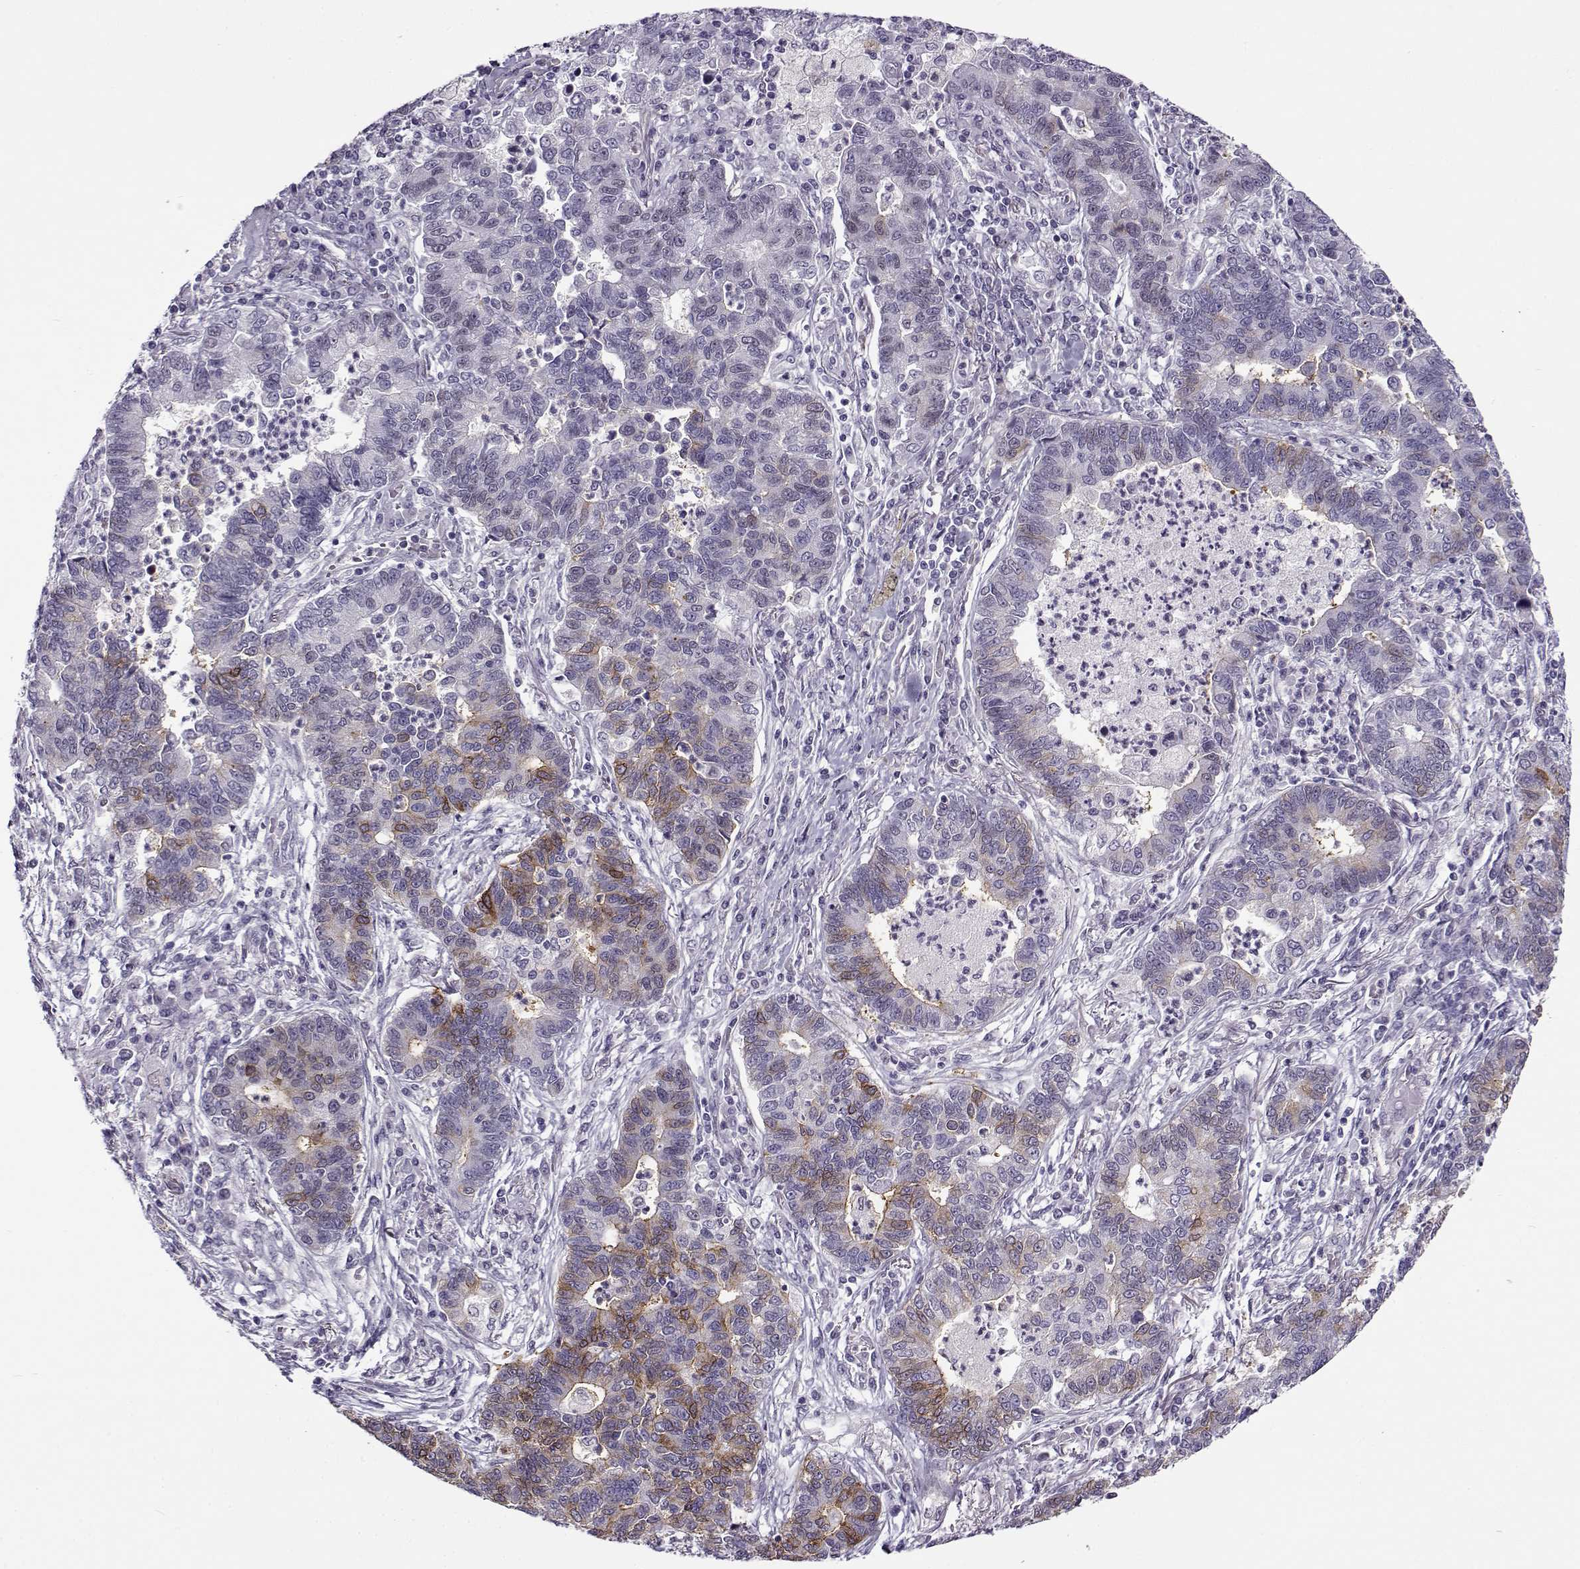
{"staining": {"intensity": "weak", "quantity": "<25%", "location": "cytoplasmic/membranous"}, "tissue": "lung cancer", "cell_type": "Tumor cells", "image_type": "cancer", "snomed": [{"axis": "morphology", "description": "Adenocarcinoma, NOS"}, {"axis": "topography", "description": "Lung"}], "caption": "DAB (3,3'-diaminobenzidine) immunohistochemical staining of lung cancer demonstrates no significant expression in tumor cells.", "gene": "BACH1", "patient": {"sex": "female", "age": 57}}